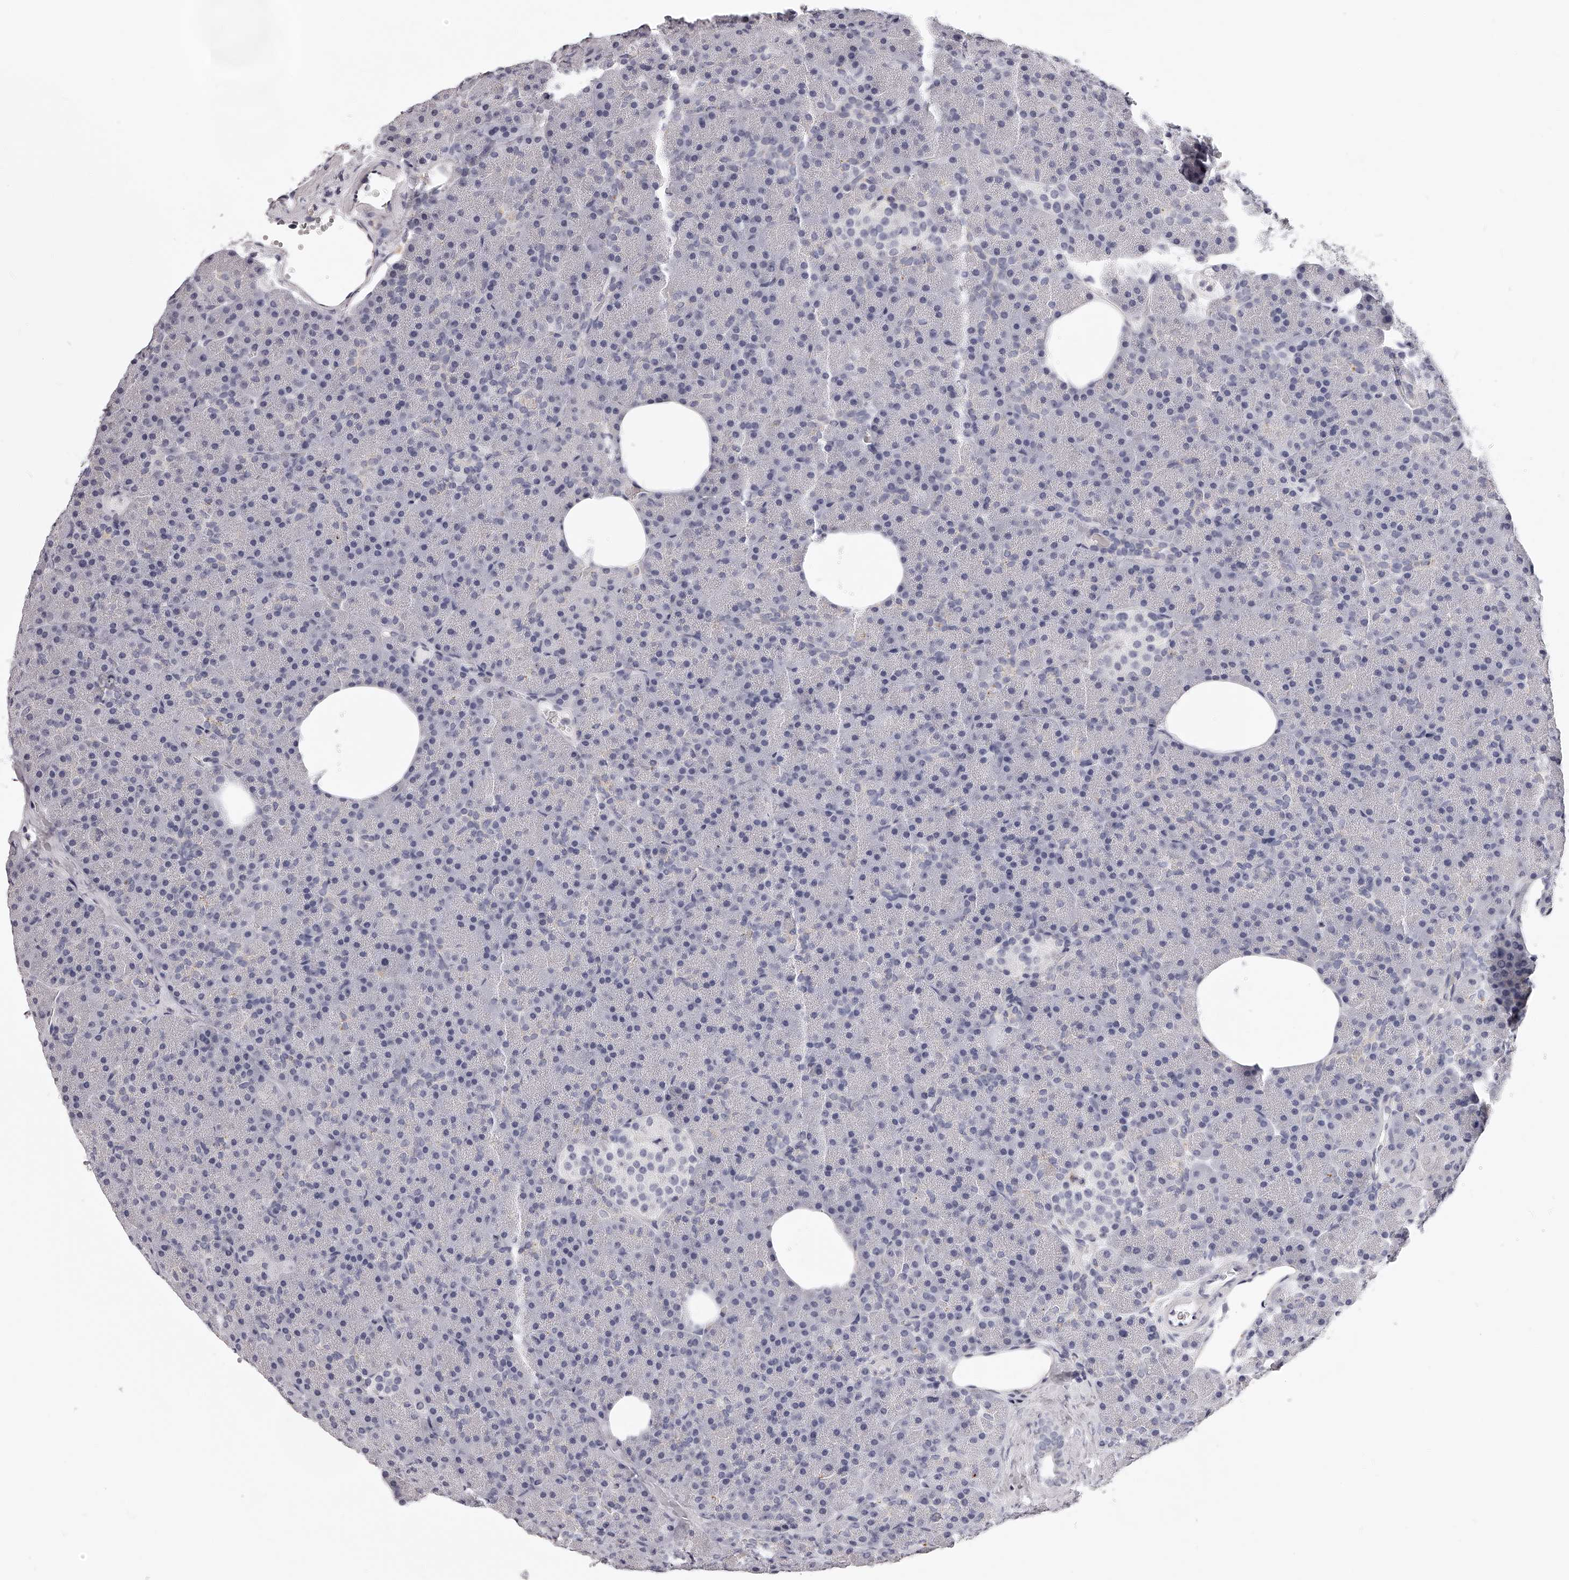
{"staining": {"intensity": "negative", "quantity": "none", "location": "none"}, "tissue": "pancreas", "cell_type": "Exocrine glandular cells", "image_type": "normal", "snomed": [{"axis": "morphology", "description": "Normal tissue, NOS"}, {"axis": "morphology", "description": "Carcinoid, malignant, NOS"}, {"axis": "topography", "description": "Pancreas"}], "caption": "Exocrine glandular cells are negative for brown protein staining in benign pancreas. (Brightfield microscopy of DAB (3,3'-diaminobenzidine) immunohistochemistry at high magnification).", "gene": "DMRT1", "patient": {"sex": "female", "age": 35}}